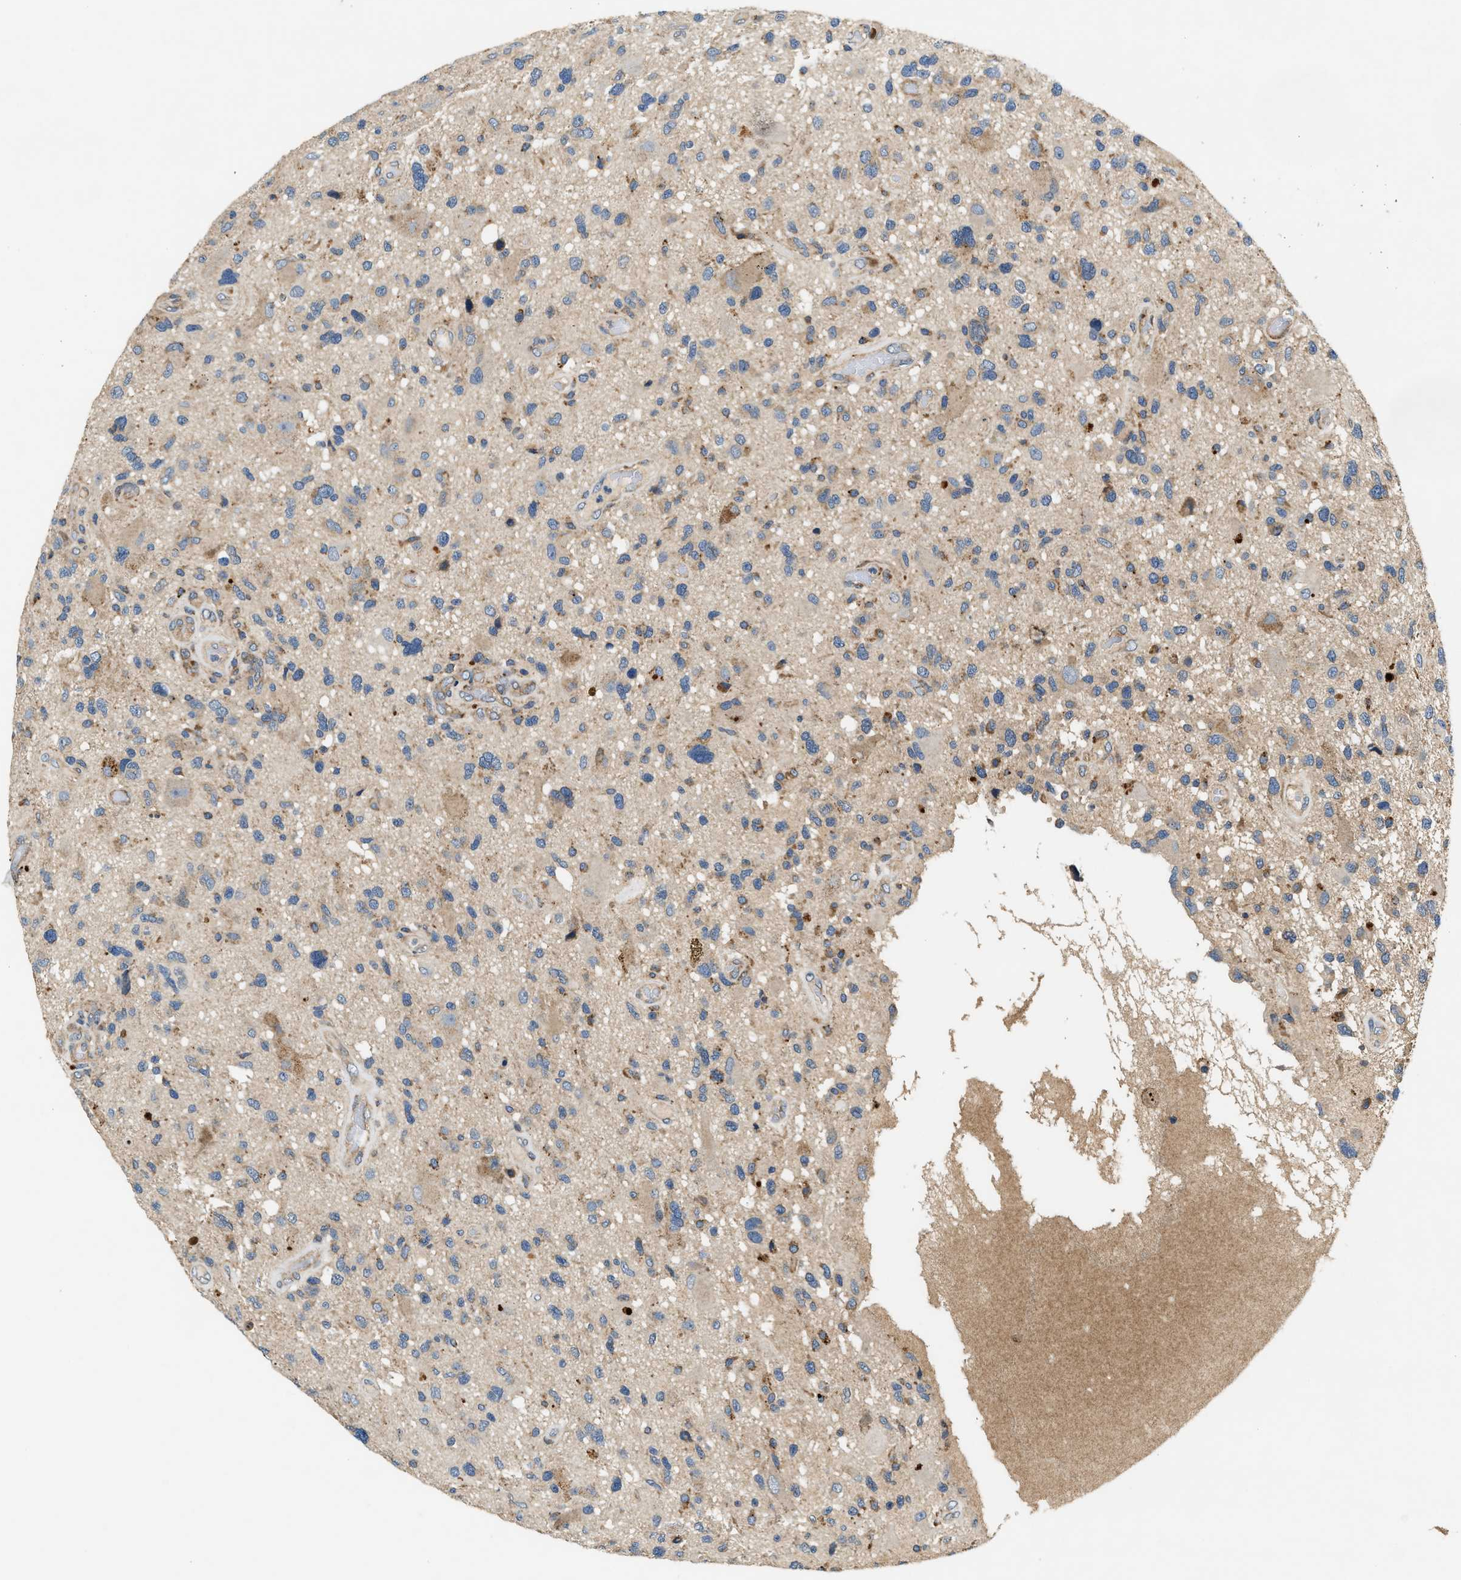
{"staining": {"intensity": "moderate", "quantity": "<25%", "location": "cytoplasmic/membranous"}, "tissue": "glioma", "cell_type": "Tumor cells", "image_type": "cancer", "snomed": [{"axis": "morphology", "description": "Glioma, malignant, High grade"}, {"axis": "topography", "description": "Brain"}], "caption": "Approximately <25% of tumor cells in glioma reveal moderate cytoplasmic/membranous protein expression as visualized by brown immunohistochemical staining.", "gene": "DUSP10", "patient": {"sex": "male", "age": 33}}